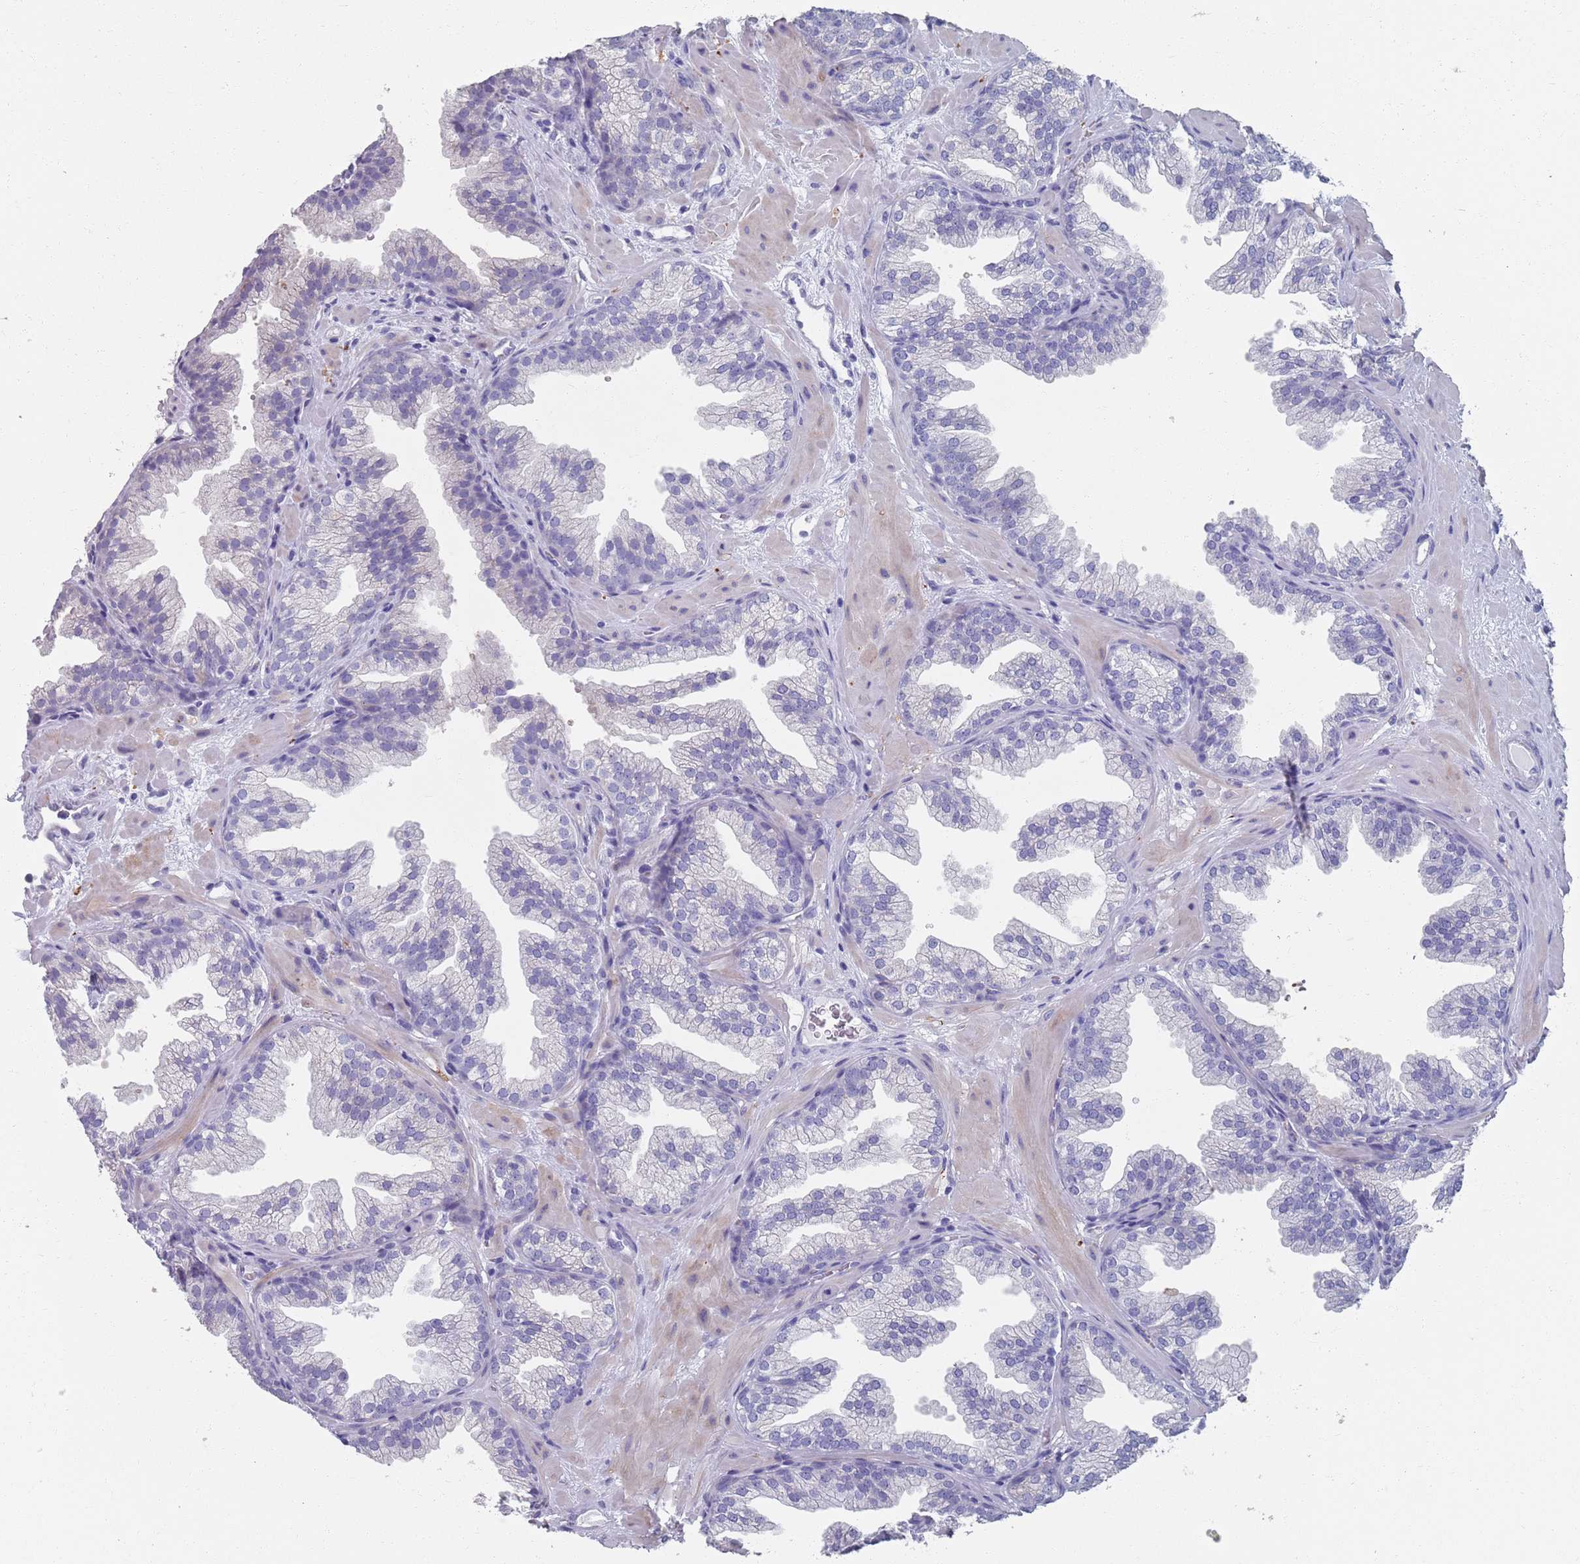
{"staining": {"intensity": "negative", "quantity": "none", "location": "none"}, "tissue": "prostate", "cell_type": "Glandular cells", "image_type": "normal", "snomed": [{"axis": "morphology", "description": "Normal tissue, NOS"}, {"axis": "topography", "description": "Prostate"}], "caption": "Glandular cells show no significant expression in benign prostate. (Brightfield microscopy of DAB (3,3'-diaminobenzidine) immunohistochemistry at high magnification).", "gene": "PLOD1", "patient": {"sex": "male", "age": 37}}